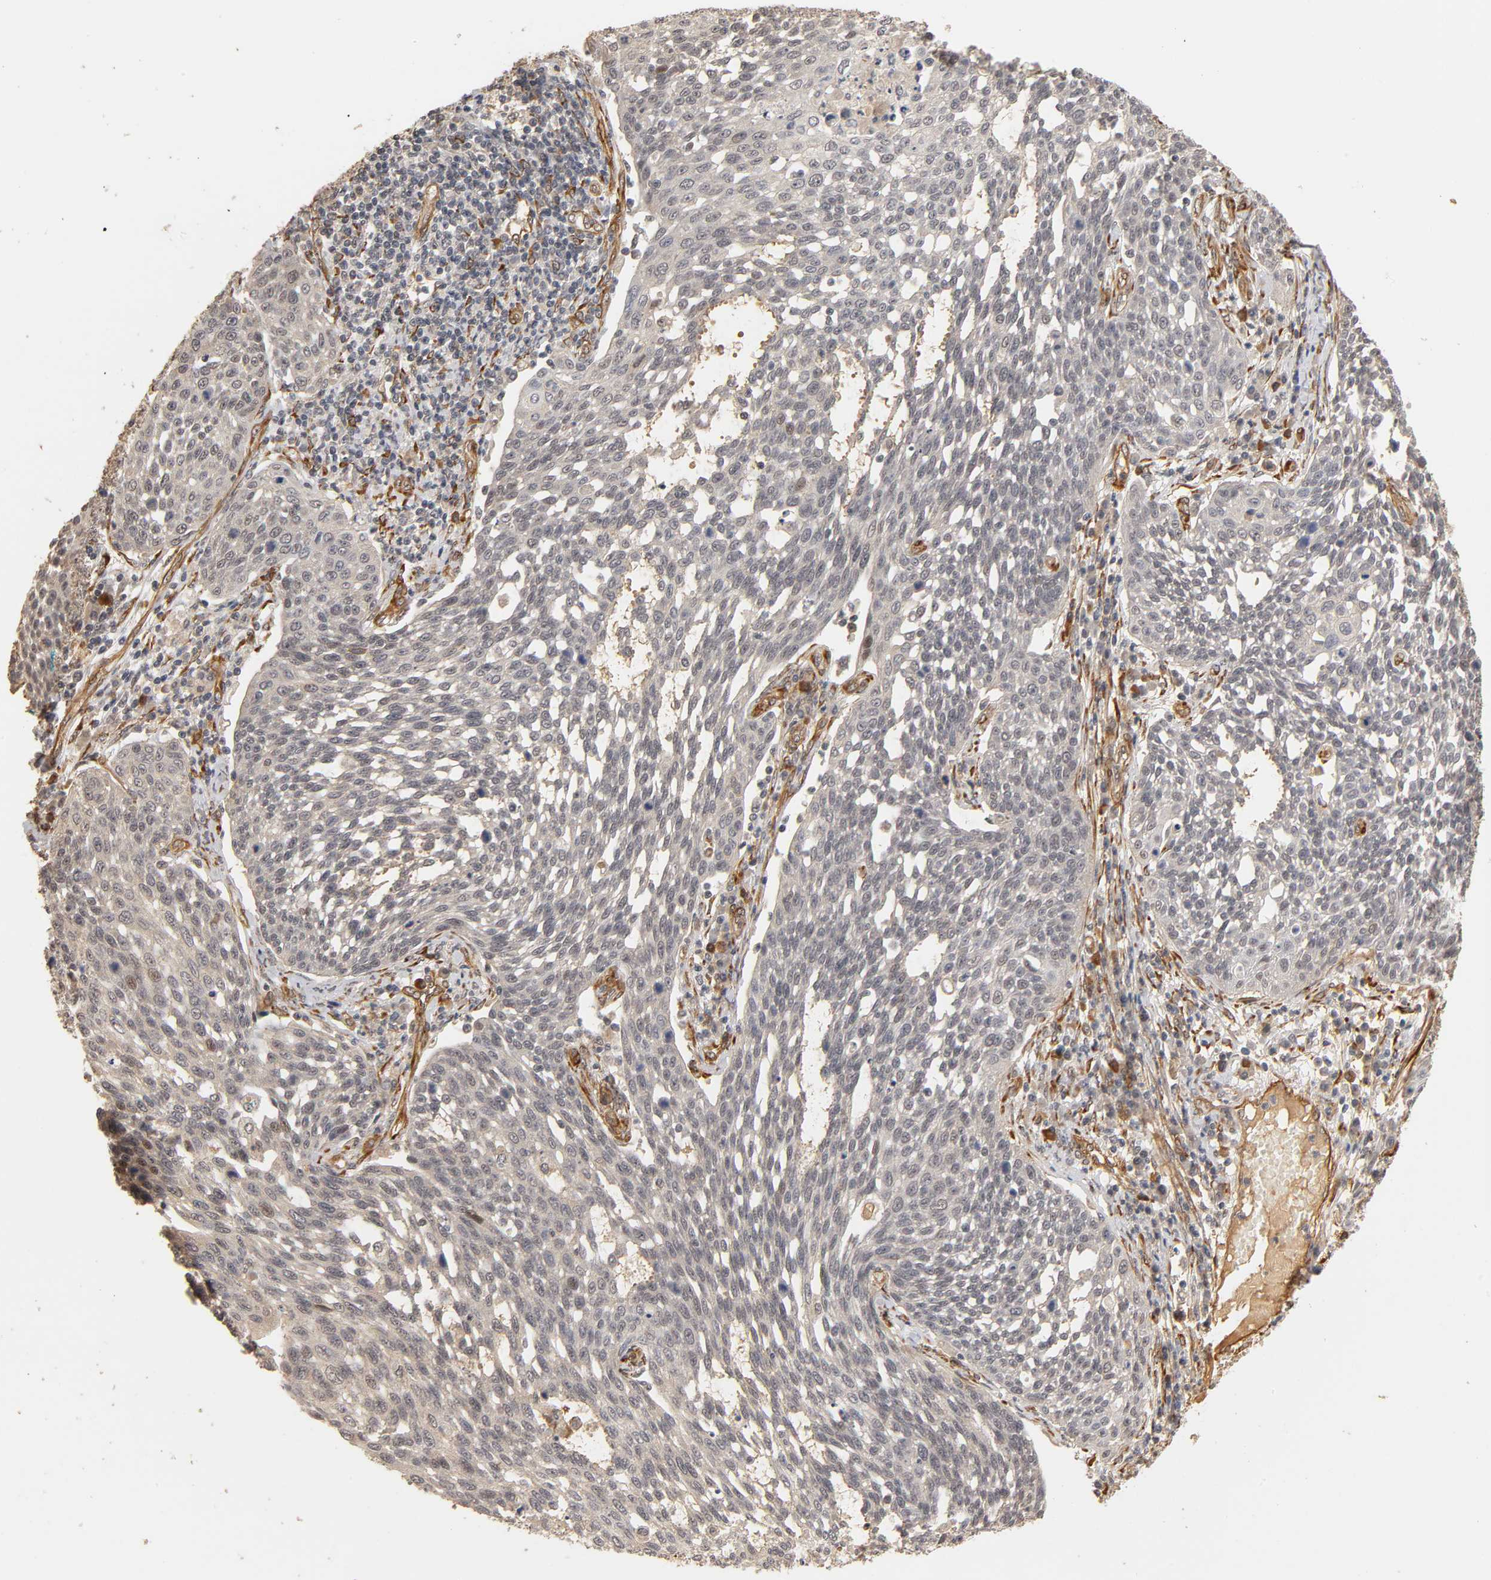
{"staining": {"intensity": "weak", "quantity": "<25%", "location": "cytoplasmic/membranous"}, "tissue": "cervical cancer", "cell_type": "Tumor cells", "image_type": "cancer", "snomed": [{"axis": "morphology", "description": "Squamous cell carcinoma, NOS"}, {"axis": "topography", "description": "Cervix"}], "caption": "An image of cervical squamous cell carcinoma stained for a protein shows no brown staining in tumor cells. (IHC, brightfield microscopy, high magnification).", "gene": "LAMB1", "patient": {"sex": "female", "age": 34}}